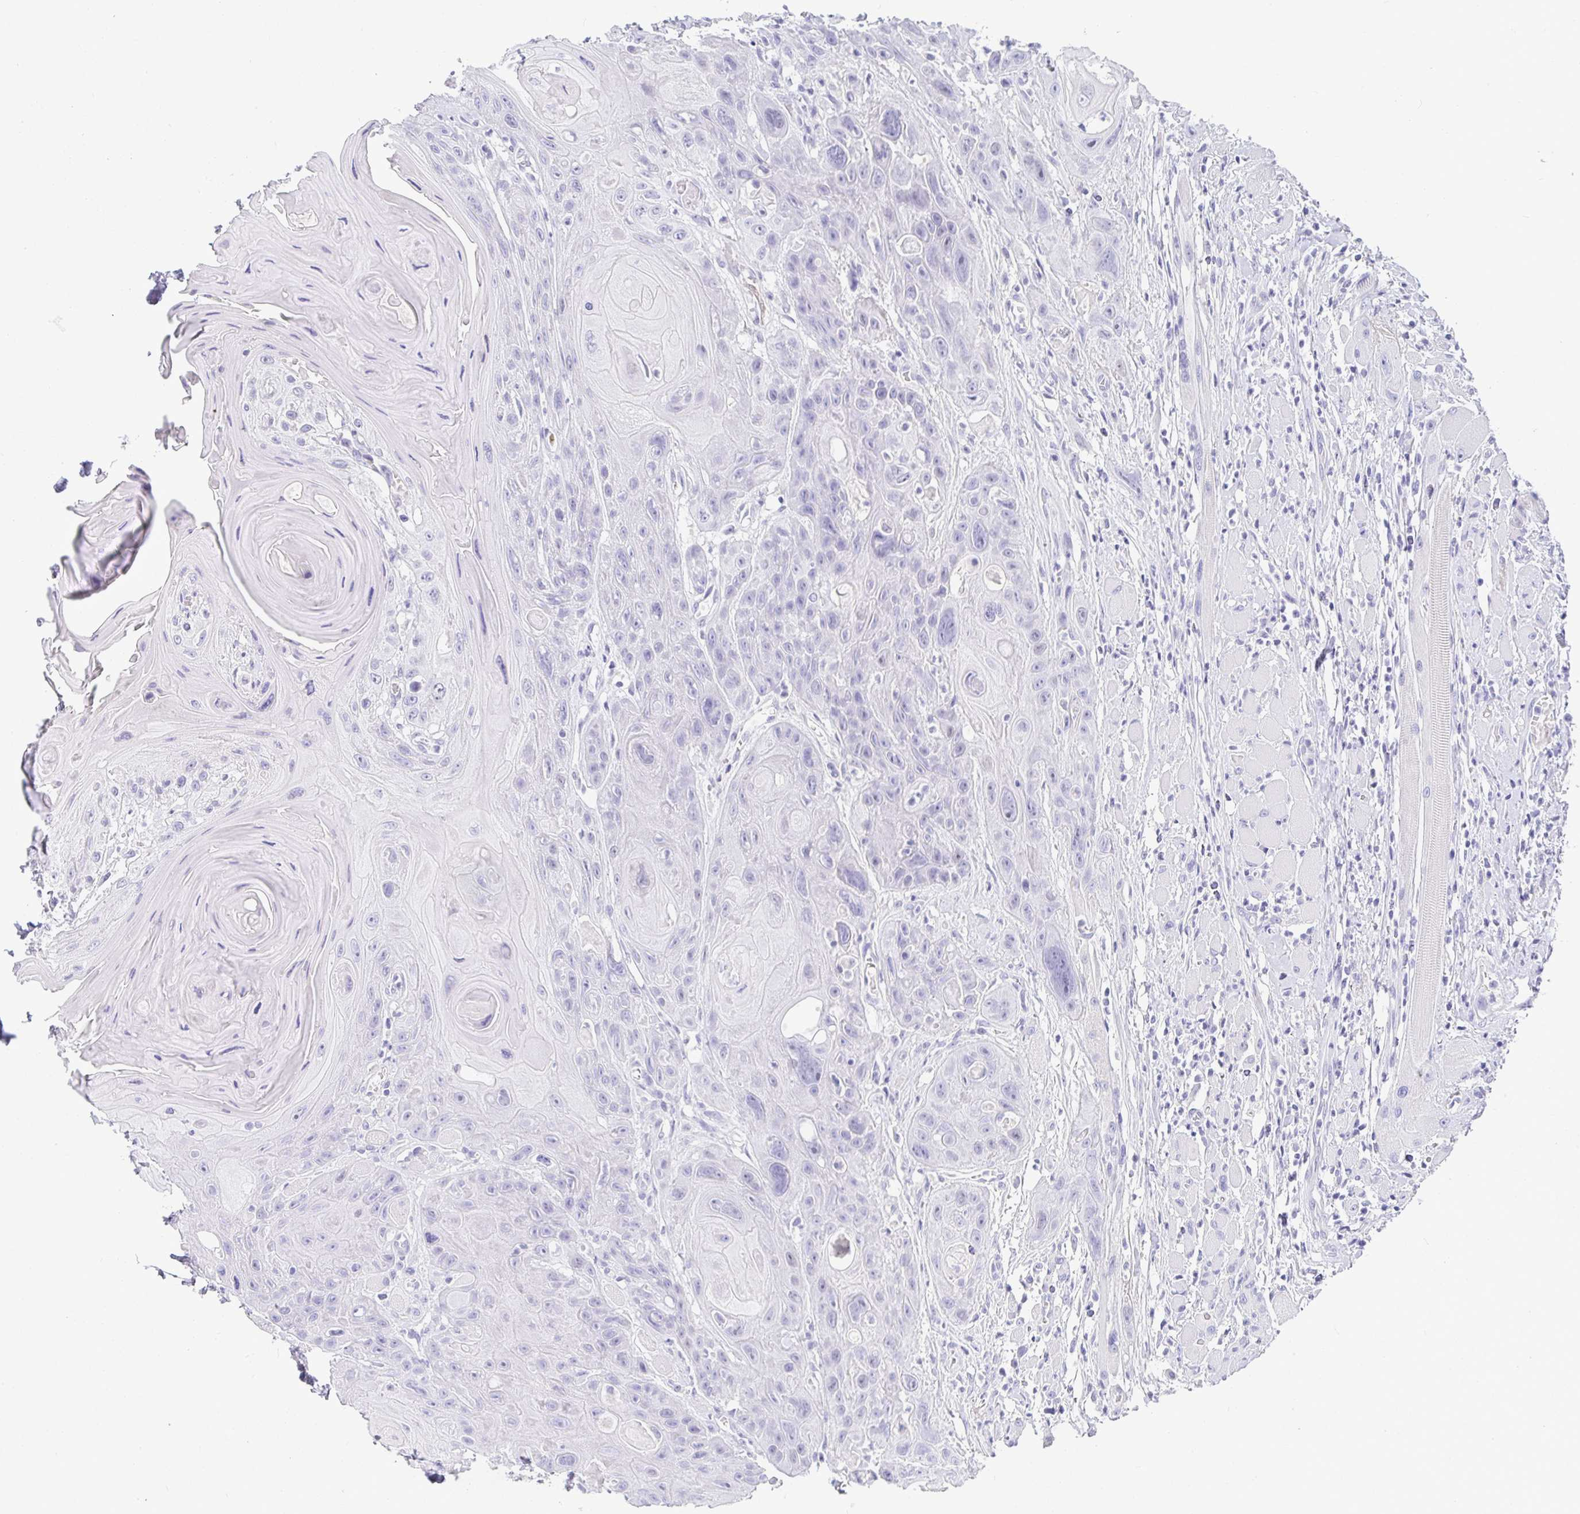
{"staining": {"intensity": "negative", "quantity": "none", "location": "none"}, "tissue": "head and neck cancer", "cell_type": "Tumor cells", "image_type": "cancer", "snomed": [{"axis": "morphology", "description": "Squamous cell carcinoma, NOS"}, {"axis": "topography", "description": "Head-Neck"}], "caption": "The micrograph shows no significant expression in tumor cells of head and neck cancer (squamous cell carcinoma). (DAB immunohistochemistry (IHC) with hematoxylin counter stain).", "gene": "TMEM241", "patient": {"sex": "female", "age": 59}}